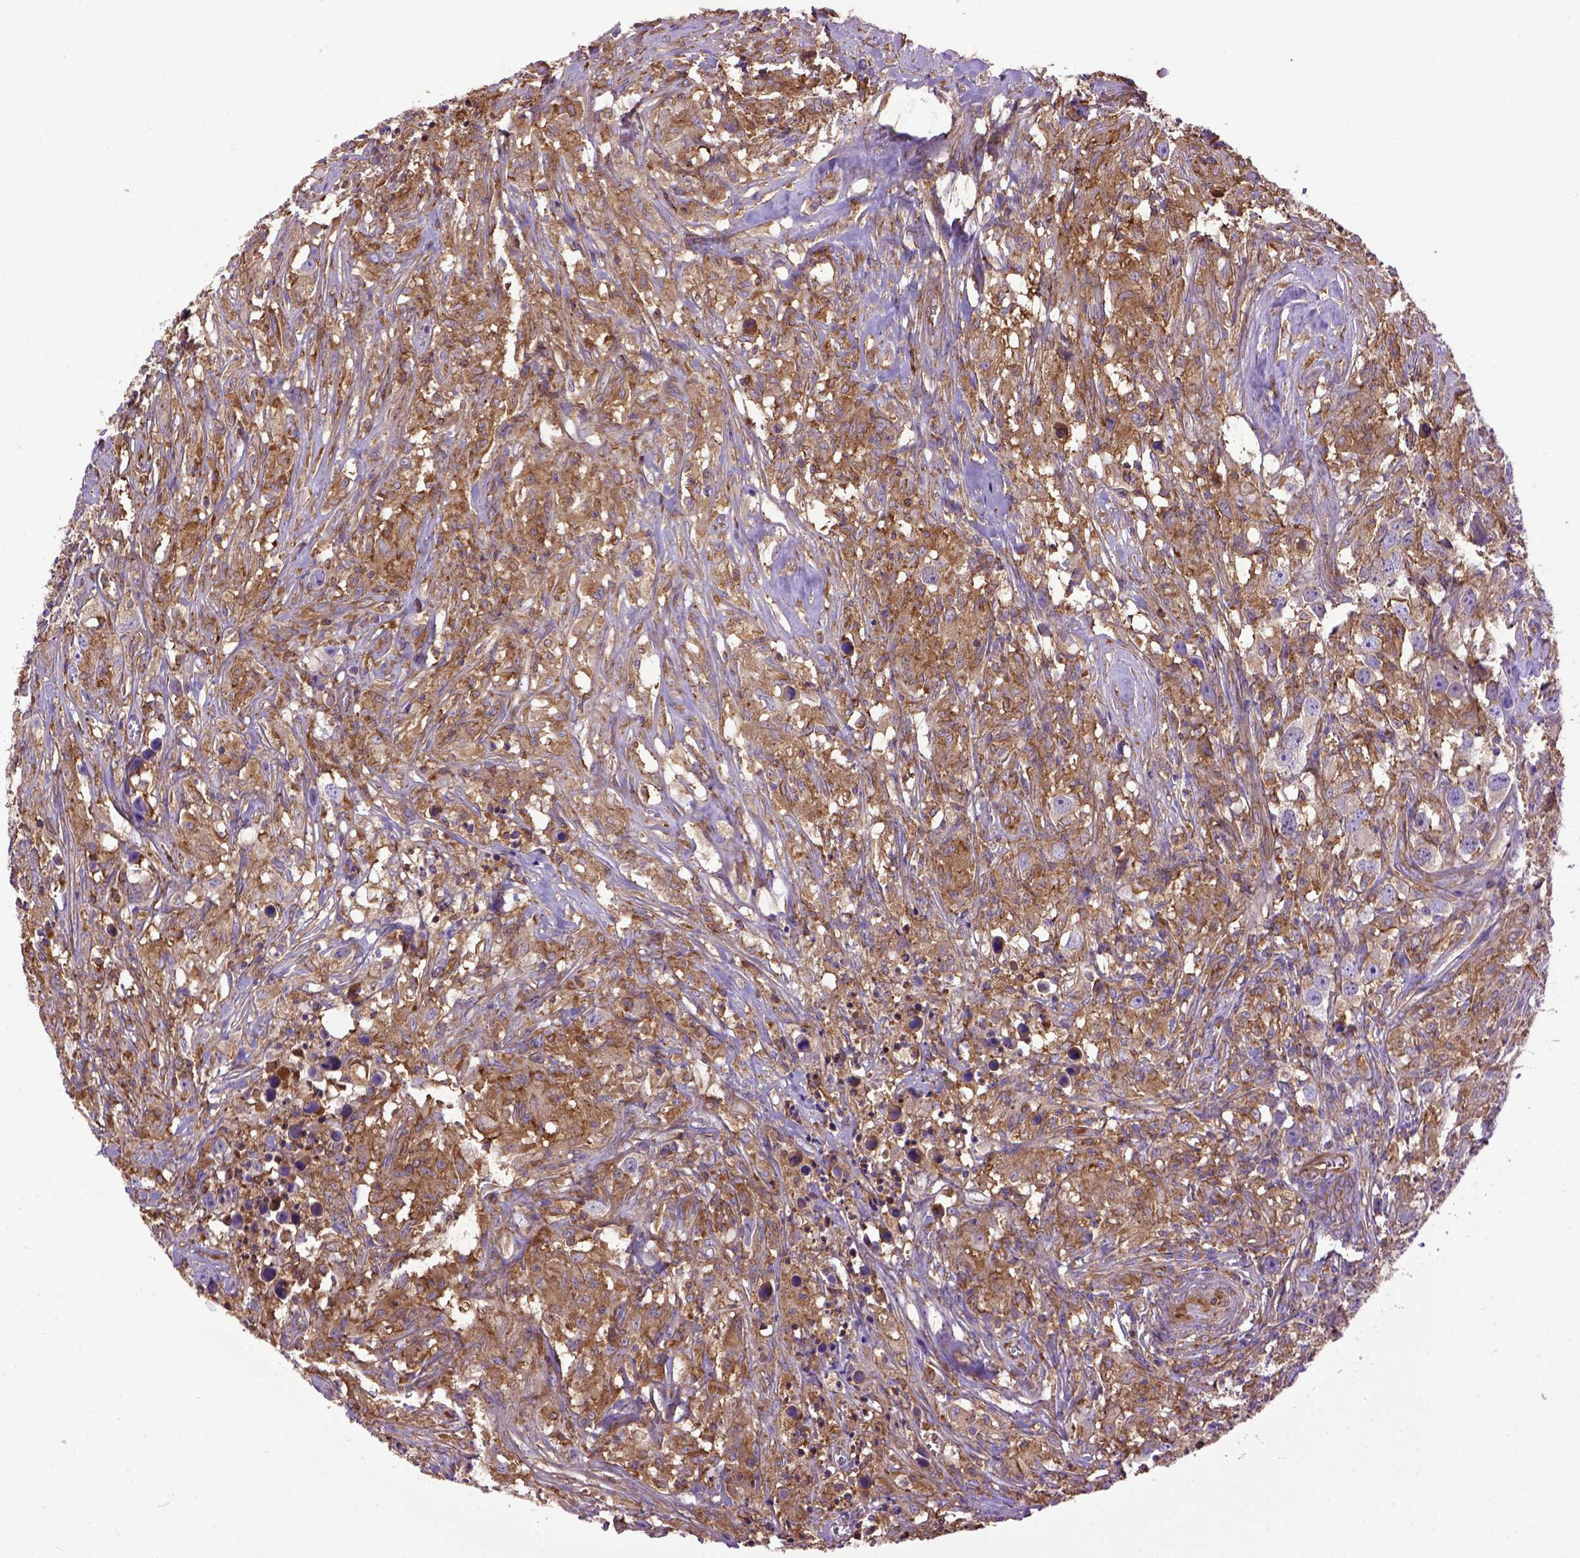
{"staining": {"intensity": "weak", "quantity": ">75%", "location": "cytoplasmic/membranous"}, "tissue": "testis cancer", "cell_type": "Tumor cells", "image_type": "cancer", "snomed": [{"axis": "morphology", "description": "Seminoma, NOS"}, {"axis": "topography", "description": "Testis"}], "caption": "Weak cytoplasmic/membranous positivity is identified in about >75% of tumor cells in testis seminoma.", "gene": "MVP", "patient": {"sex": "male", "age": 49}}